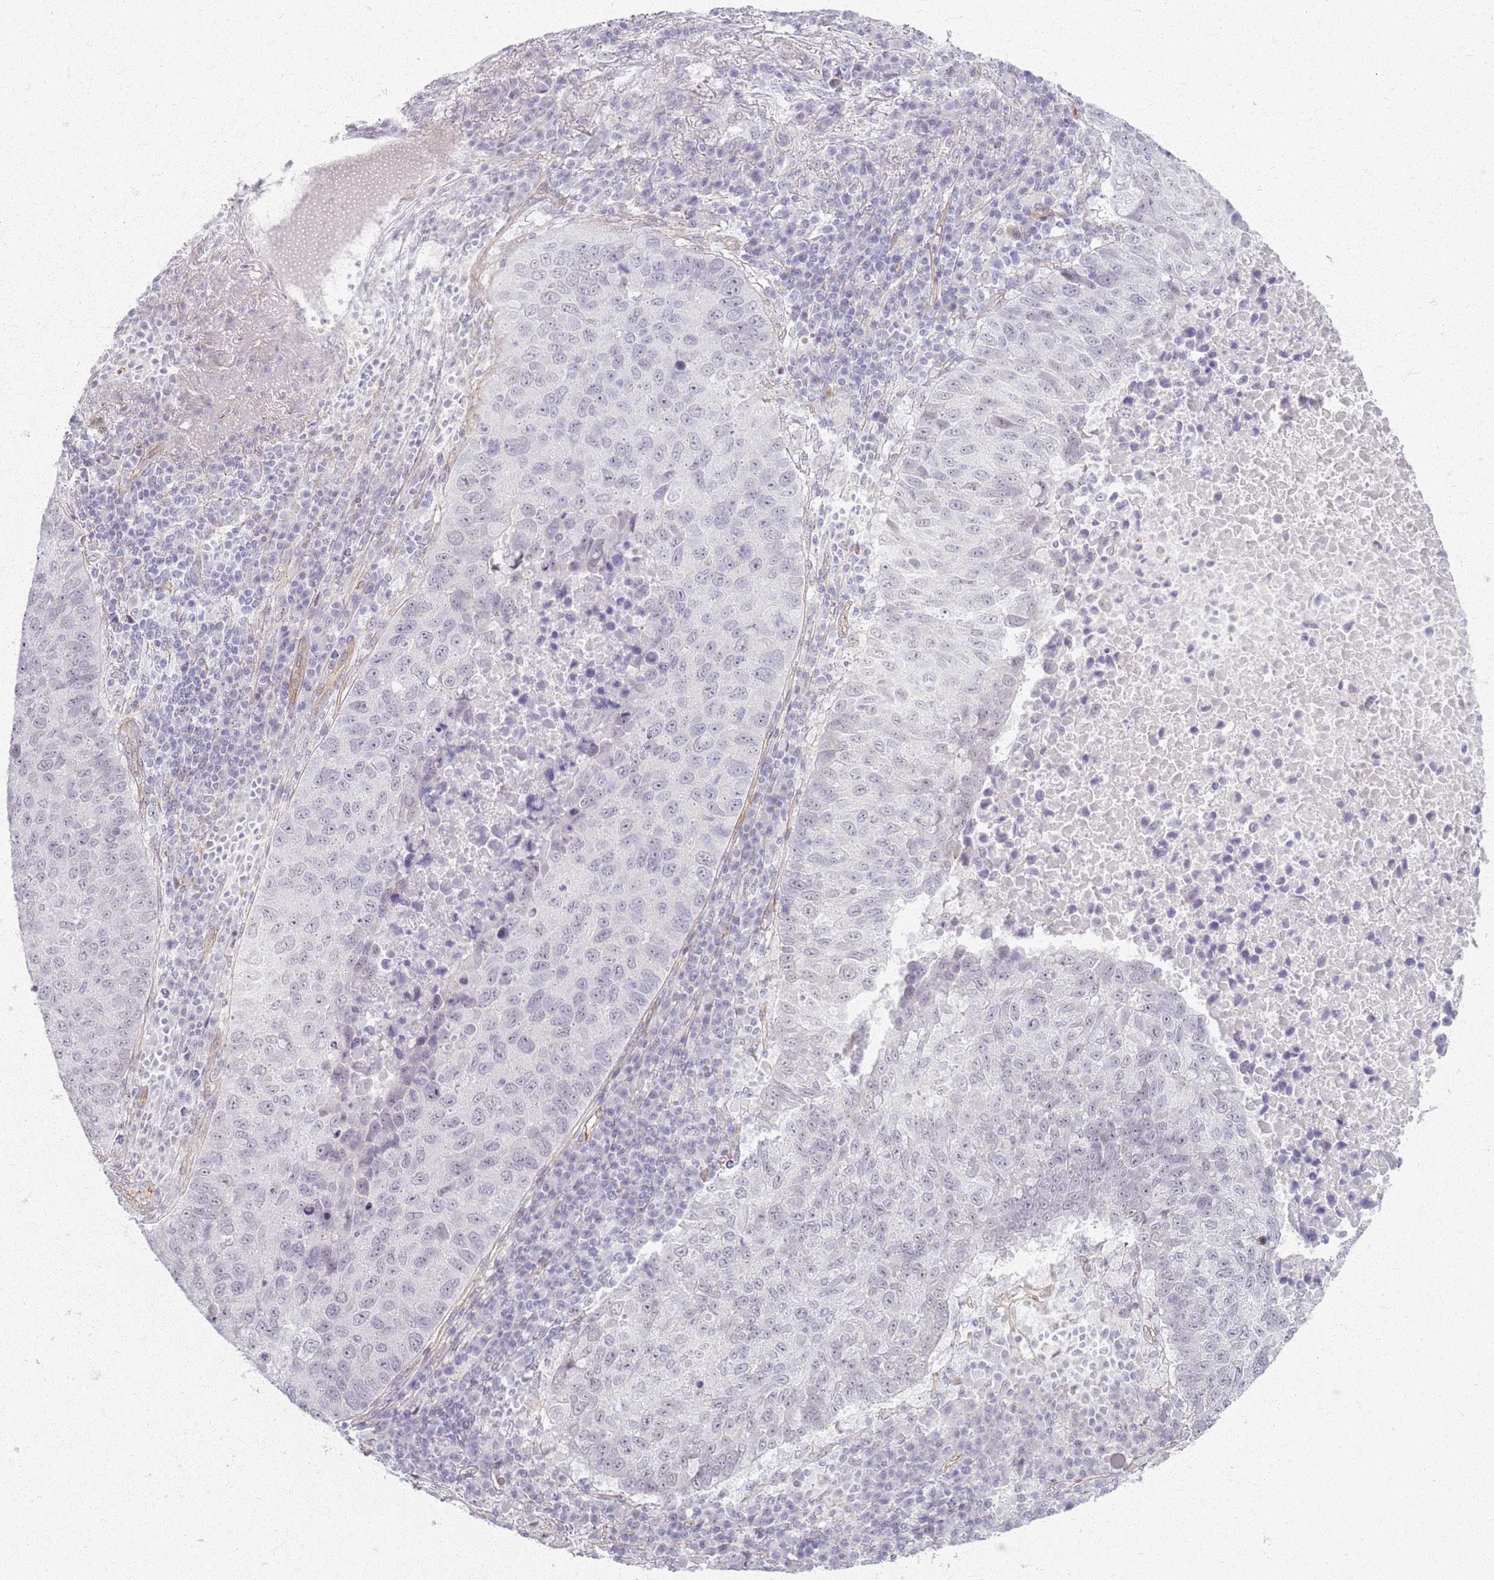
{"staining": {"intensity": "negative", "quantity": "none", "location": "none"}, "tissue": "lung cancer", "cell_type": "Tumor cells", "image_type": "cancer", "snomed": [{"axis": "morphology", "description": "Squamous cell carcinoma, NOS"}, {"axis": "topography", "description": "Lung"}], "caption": "A high-resolution histopathology image shows immunohistochemistry staining of lung cancer, which exhibits no significant positivity in tumor cells.", "gene": "KCNA5", "patient": {"sex": "male", "age": 73}}